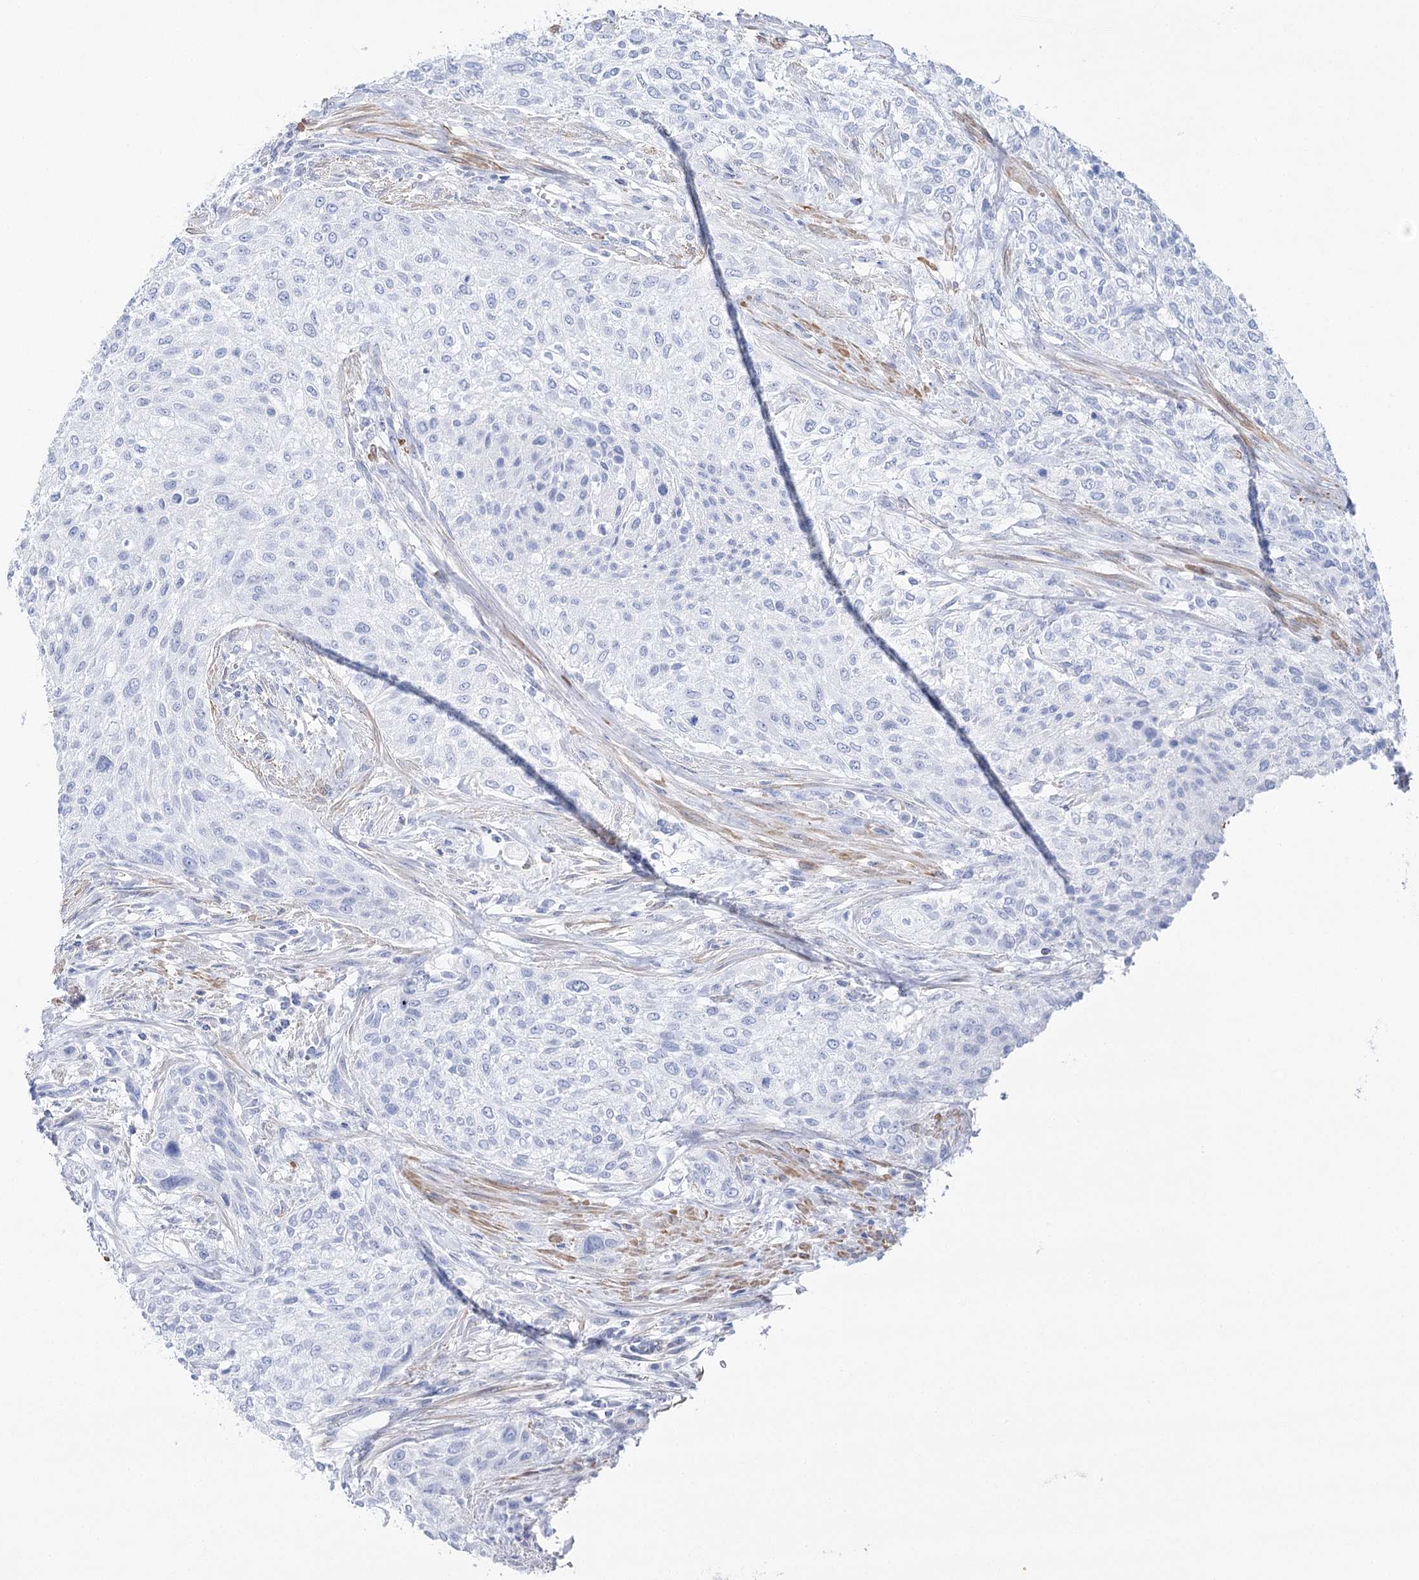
{"staining": {"intensity": "negative", "quantity": "none", "location": "none"}, "tissue": "urothelial cancer", "cell_type": "Tumor cells", "image_type": "cancer", "snomed": [{"axis": "morphology", "description": "Normal tissue, NOS"}, {"axis": "morphology", "description": "Urothelial carcinoma, NOS"}, {"axis": "topography", "description": "Urinary bladder"}, {"axis": "topography", "description": "Peripheral nerve tissue"}], "caption": "Human urothelial cancer stained for a protein using immunohistochemistry (IHC) reveals no positivity in tumor cells.", "gene": "CSN3", "patient": {"sex": "male", "age": 35}}